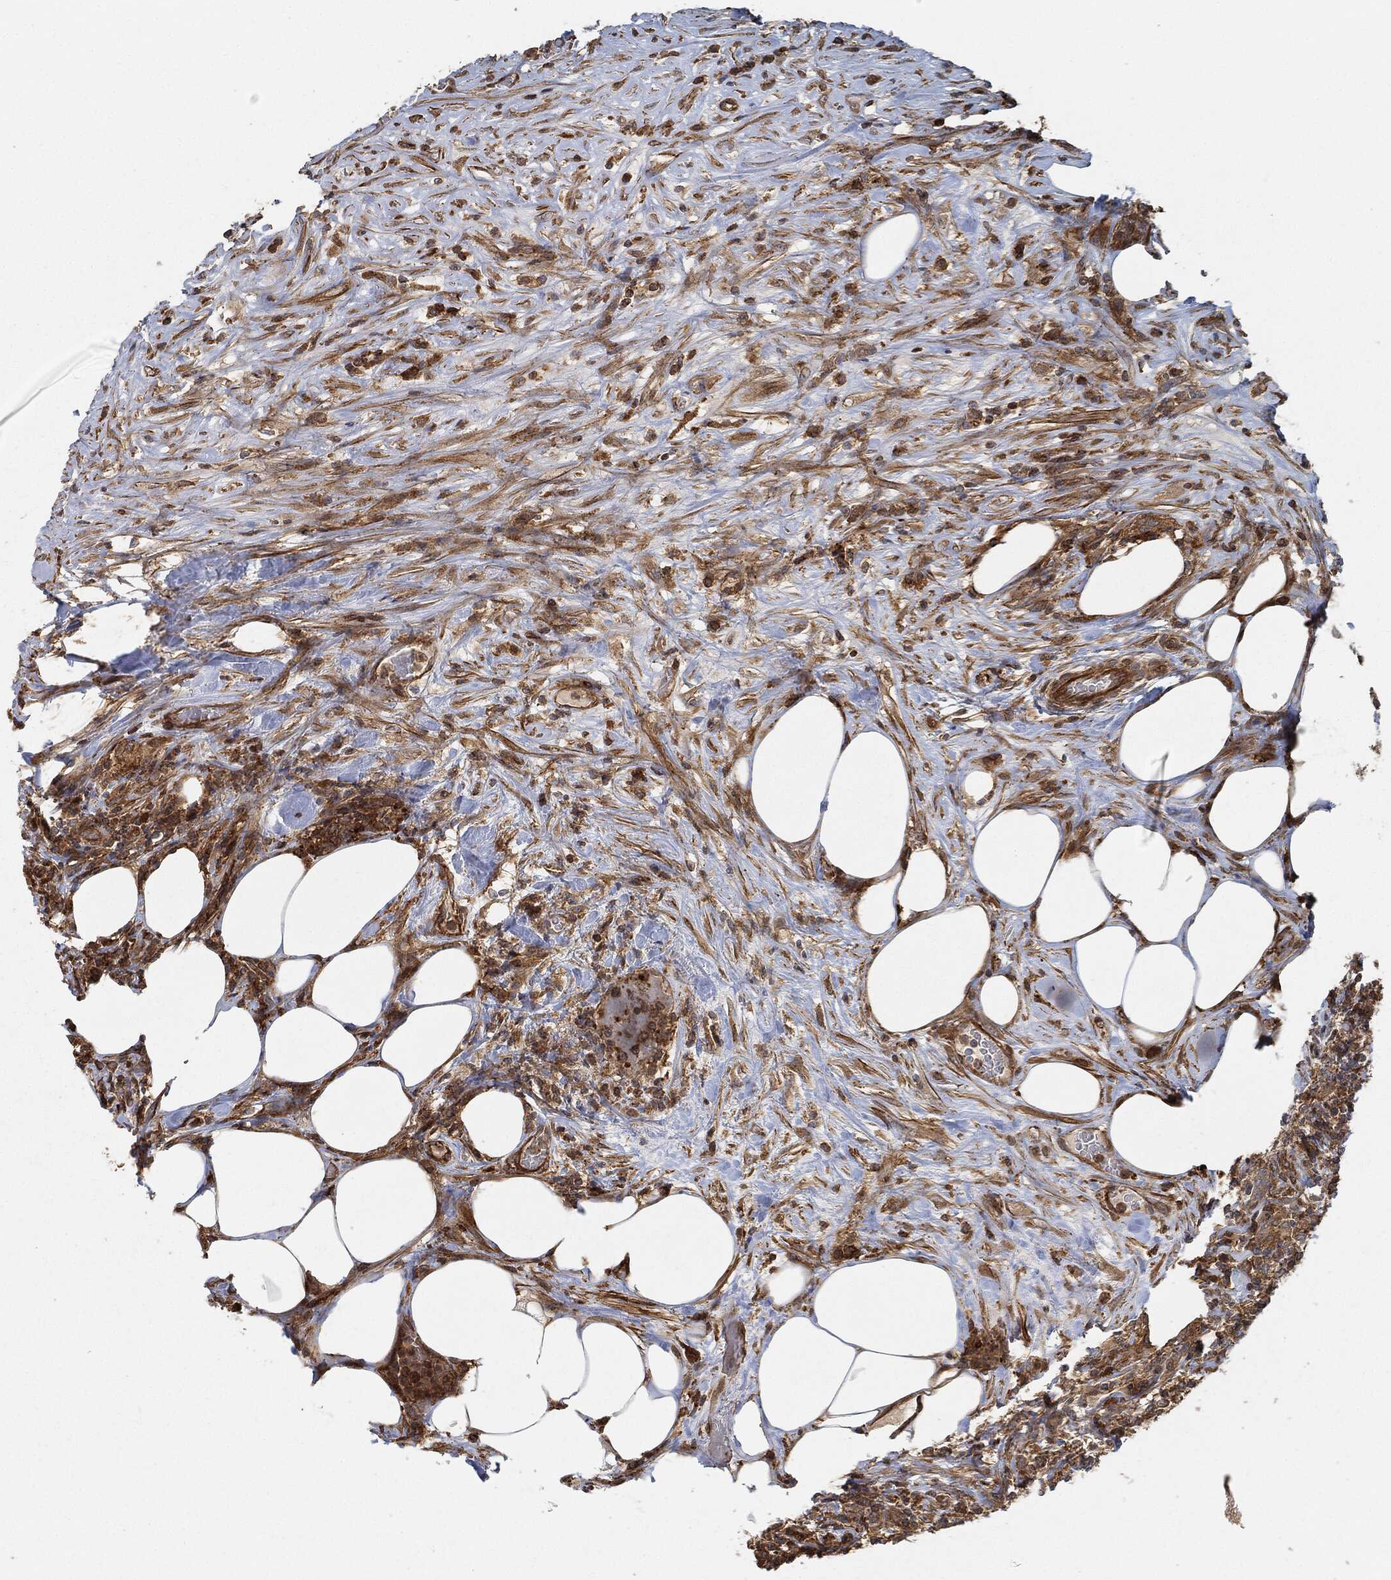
{"staining": {"intensity": "strong", "quantity": "25%-75%", "location": "cytoplasmic/membranous"}, "tissue": "lymphoma", "cell_type": "Tumor cells", "image_type": "cancer", "snomed": [{"axis": "morphology", "description": "Malignant lymphoma, non-Hodgkin's type, High grade"}, {"axis": "topography", "description": "Lymph node"}], "caption": "IHC photomicrograph of neoplastic tissue: high-grade malignant lymphoma, non-Hodgkin's type stained using immunohistochemistry displays high levels of strong protein expression localized specifically in the cytoplasmic/membranous of tumor cells, appearing as a cytoplasmic/membranous brown color.", "gene": "TPT1", "patient": {"sex": "female", "age": 84}}